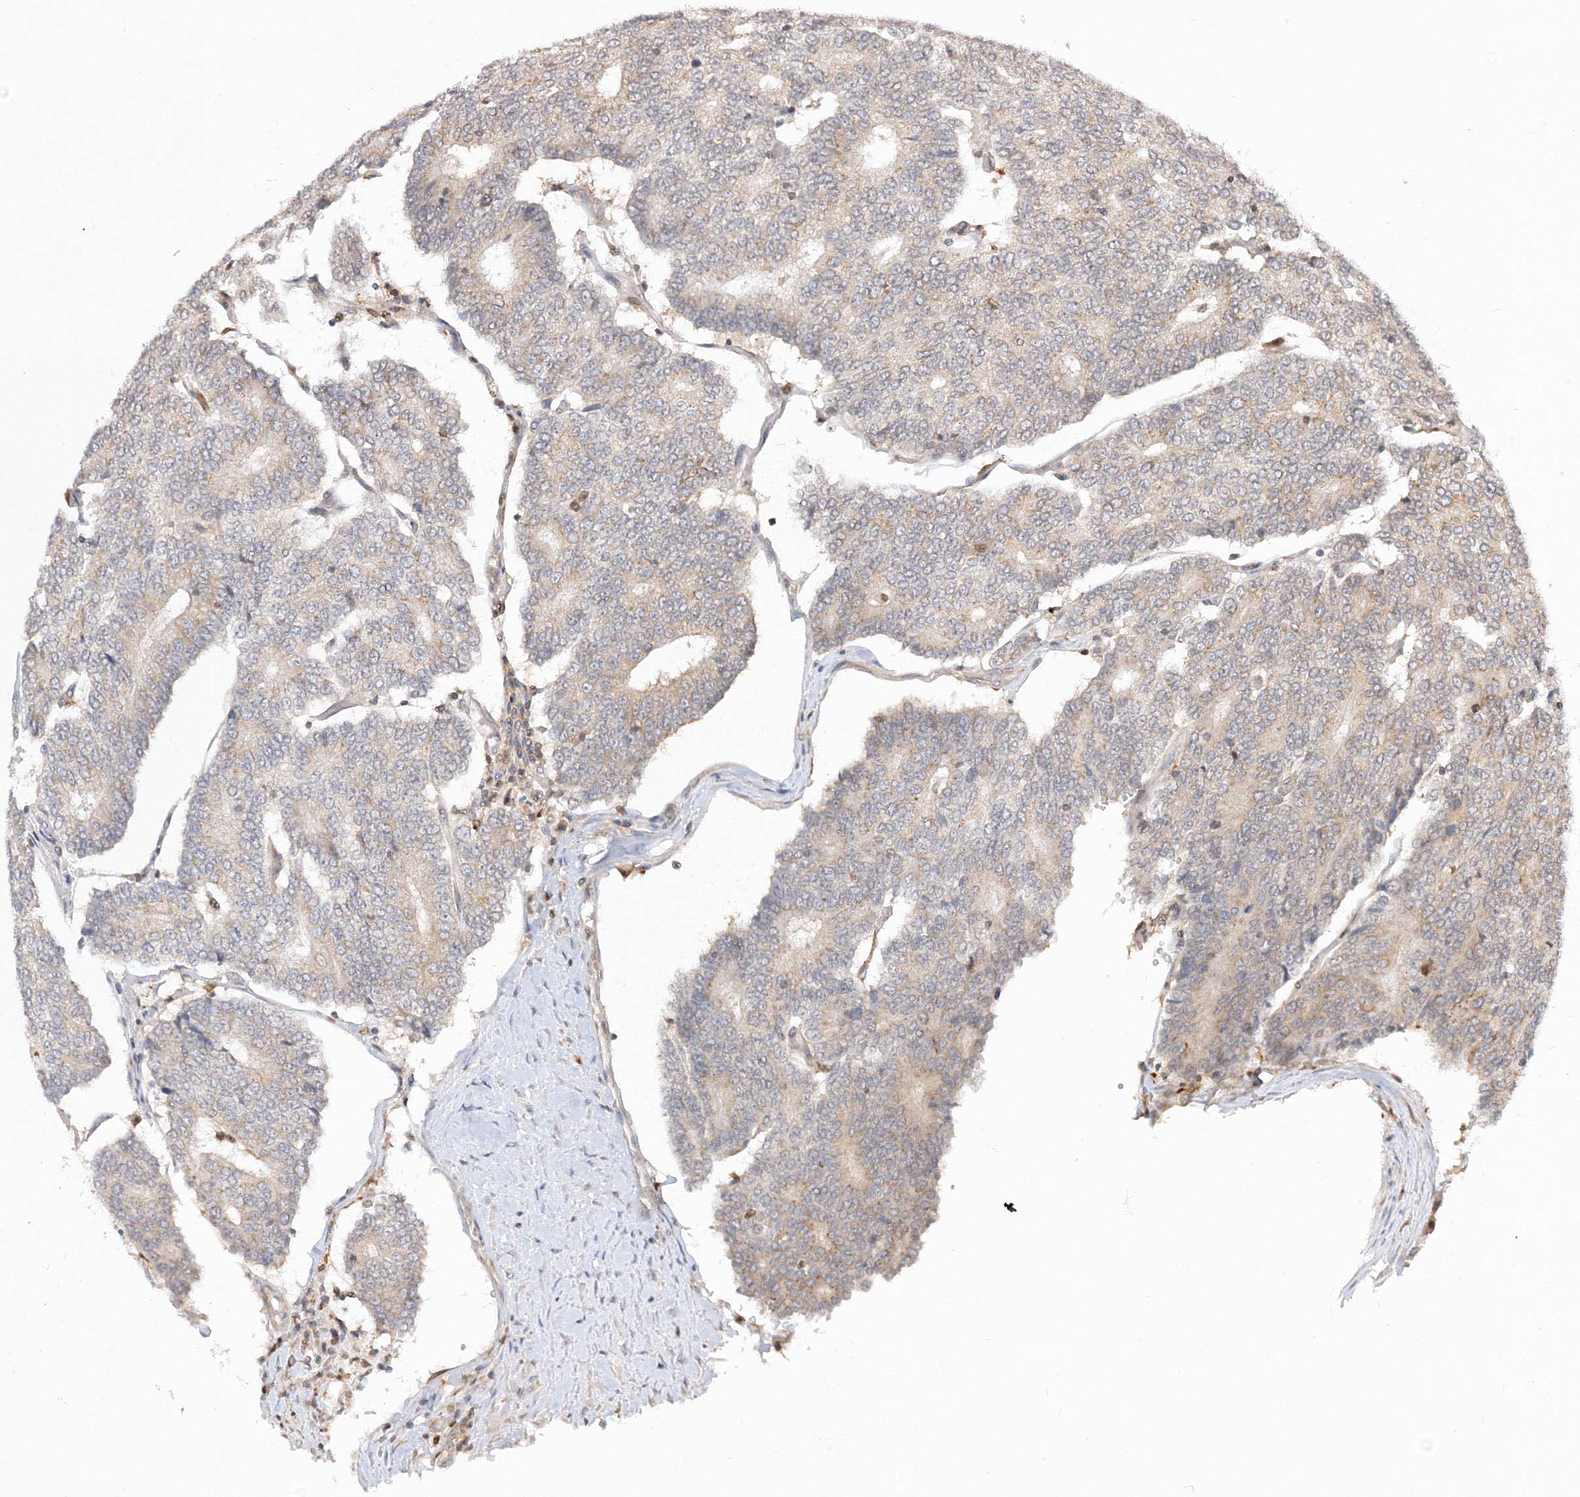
{"staining": {"intensity": "weak", "quantity": "<25%", "location": "cytoplasmic/membranous"}, "tissue": "prostate cancer", "cell_type": "Tumor cells", "image_type": "cancer", "snomed": [{"axis": "morphology", "description": "Normal tissue, NOS"}, {"axis": "morphology", "description": "Adenocarcinoma, High grade"}, {"axis": "topography", "description": "Prostate"}, {"axis": "topography", "description": "Seminal veicle"}], "caption": "Immunohistochemical staining of prostate cancer (high-grade adenocarcinoma) demonstrates no significant expression in tumor cells.", "gene": "TMEM50B", "patient": {"sex": "male", "age": 55}}